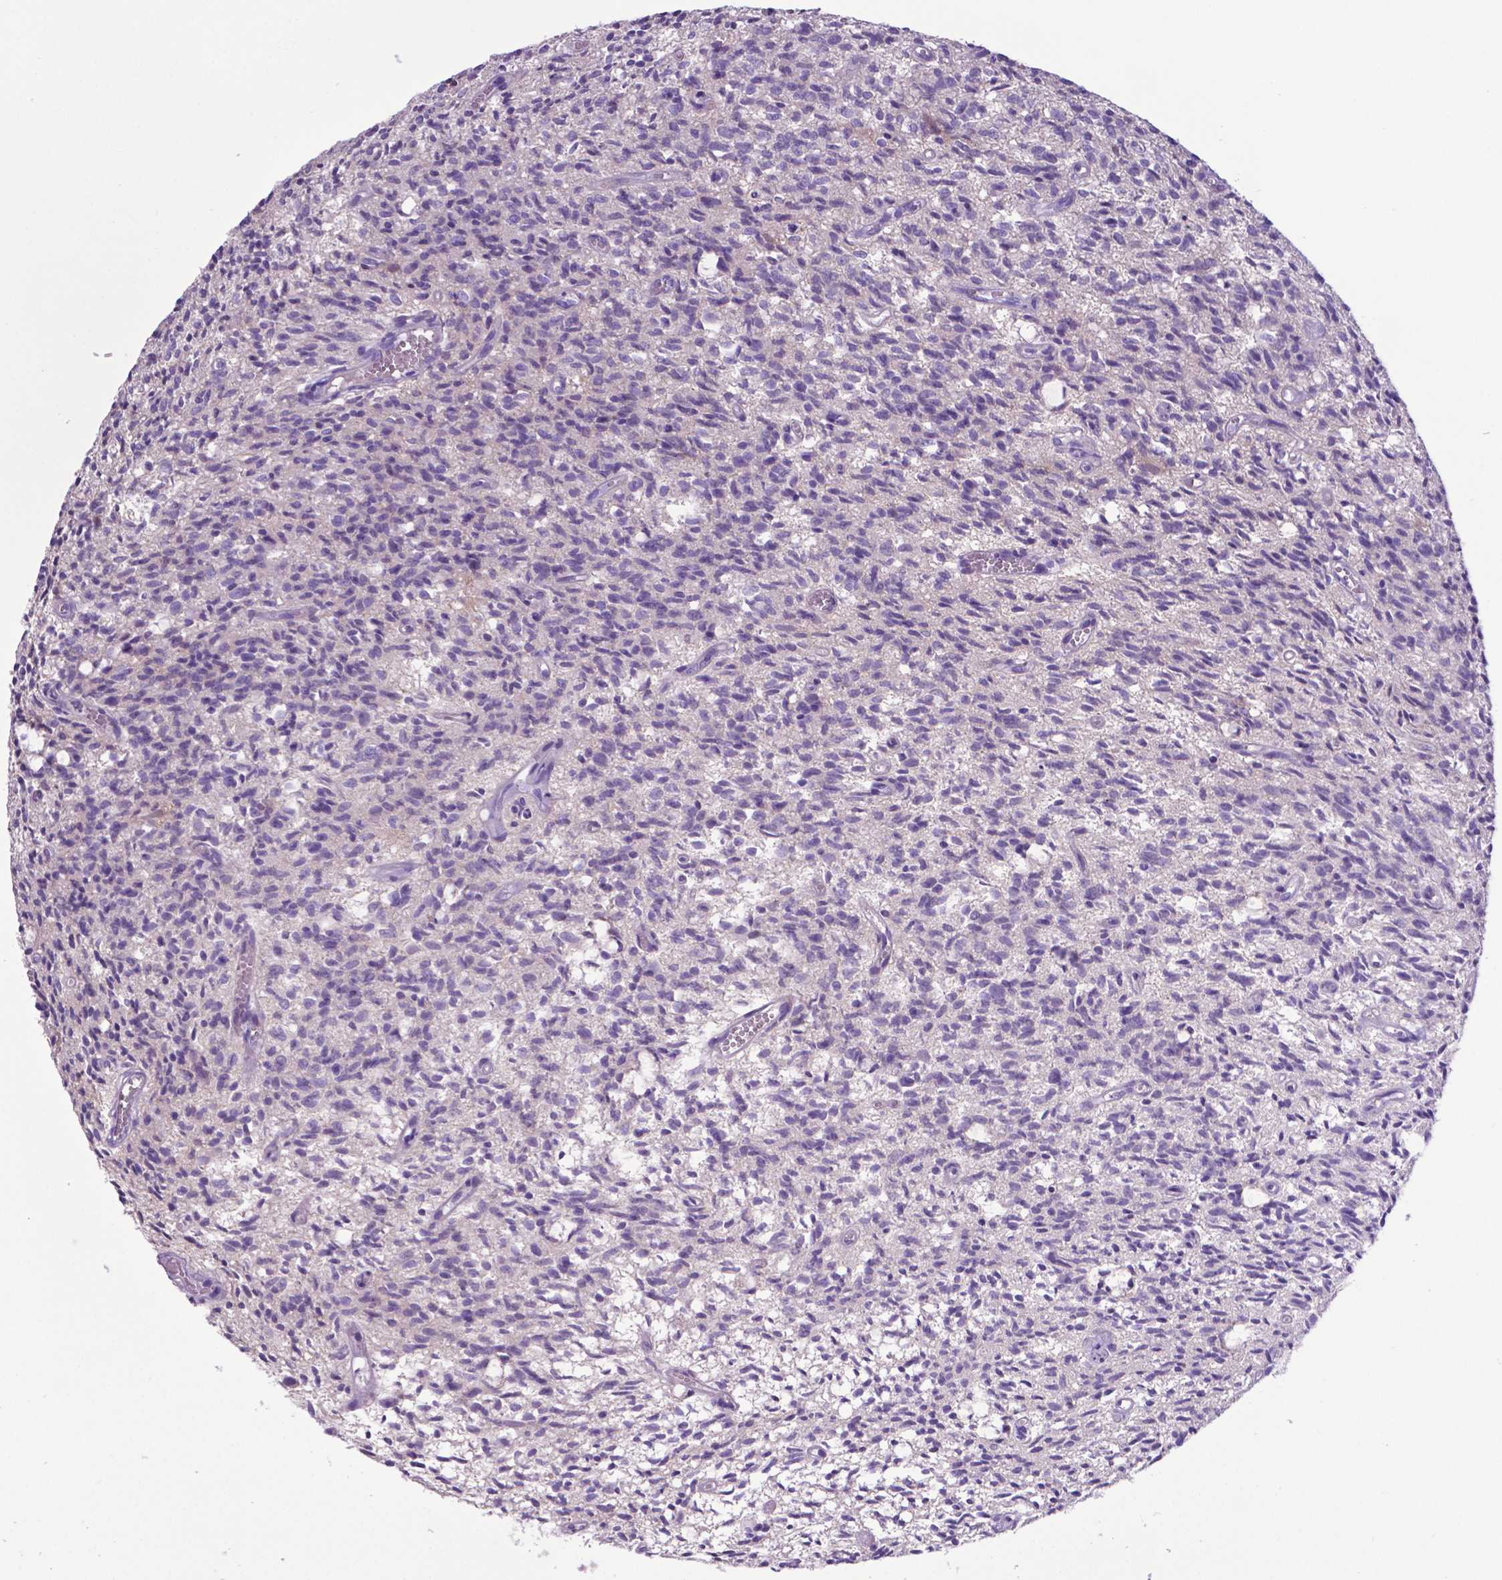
{"staining": {"intensity": "negative", "quantity": "none", "location": "none"}, "tissue": "glioma", "cell_type": "Tumor cells", "image_type": "cancer", "snomed": [{"axis": "morphology", "description": "Glioma, malignant, Low grade"}, {"axis": "topography", "description": "Brain"}], "caption": "This is an immunohistochemistry (IHC) photomicrograph of human glioma. There is no expression in tumor cells.", "gene": "ADRA2B", "patient": {"sex": "male", "age": 64}}